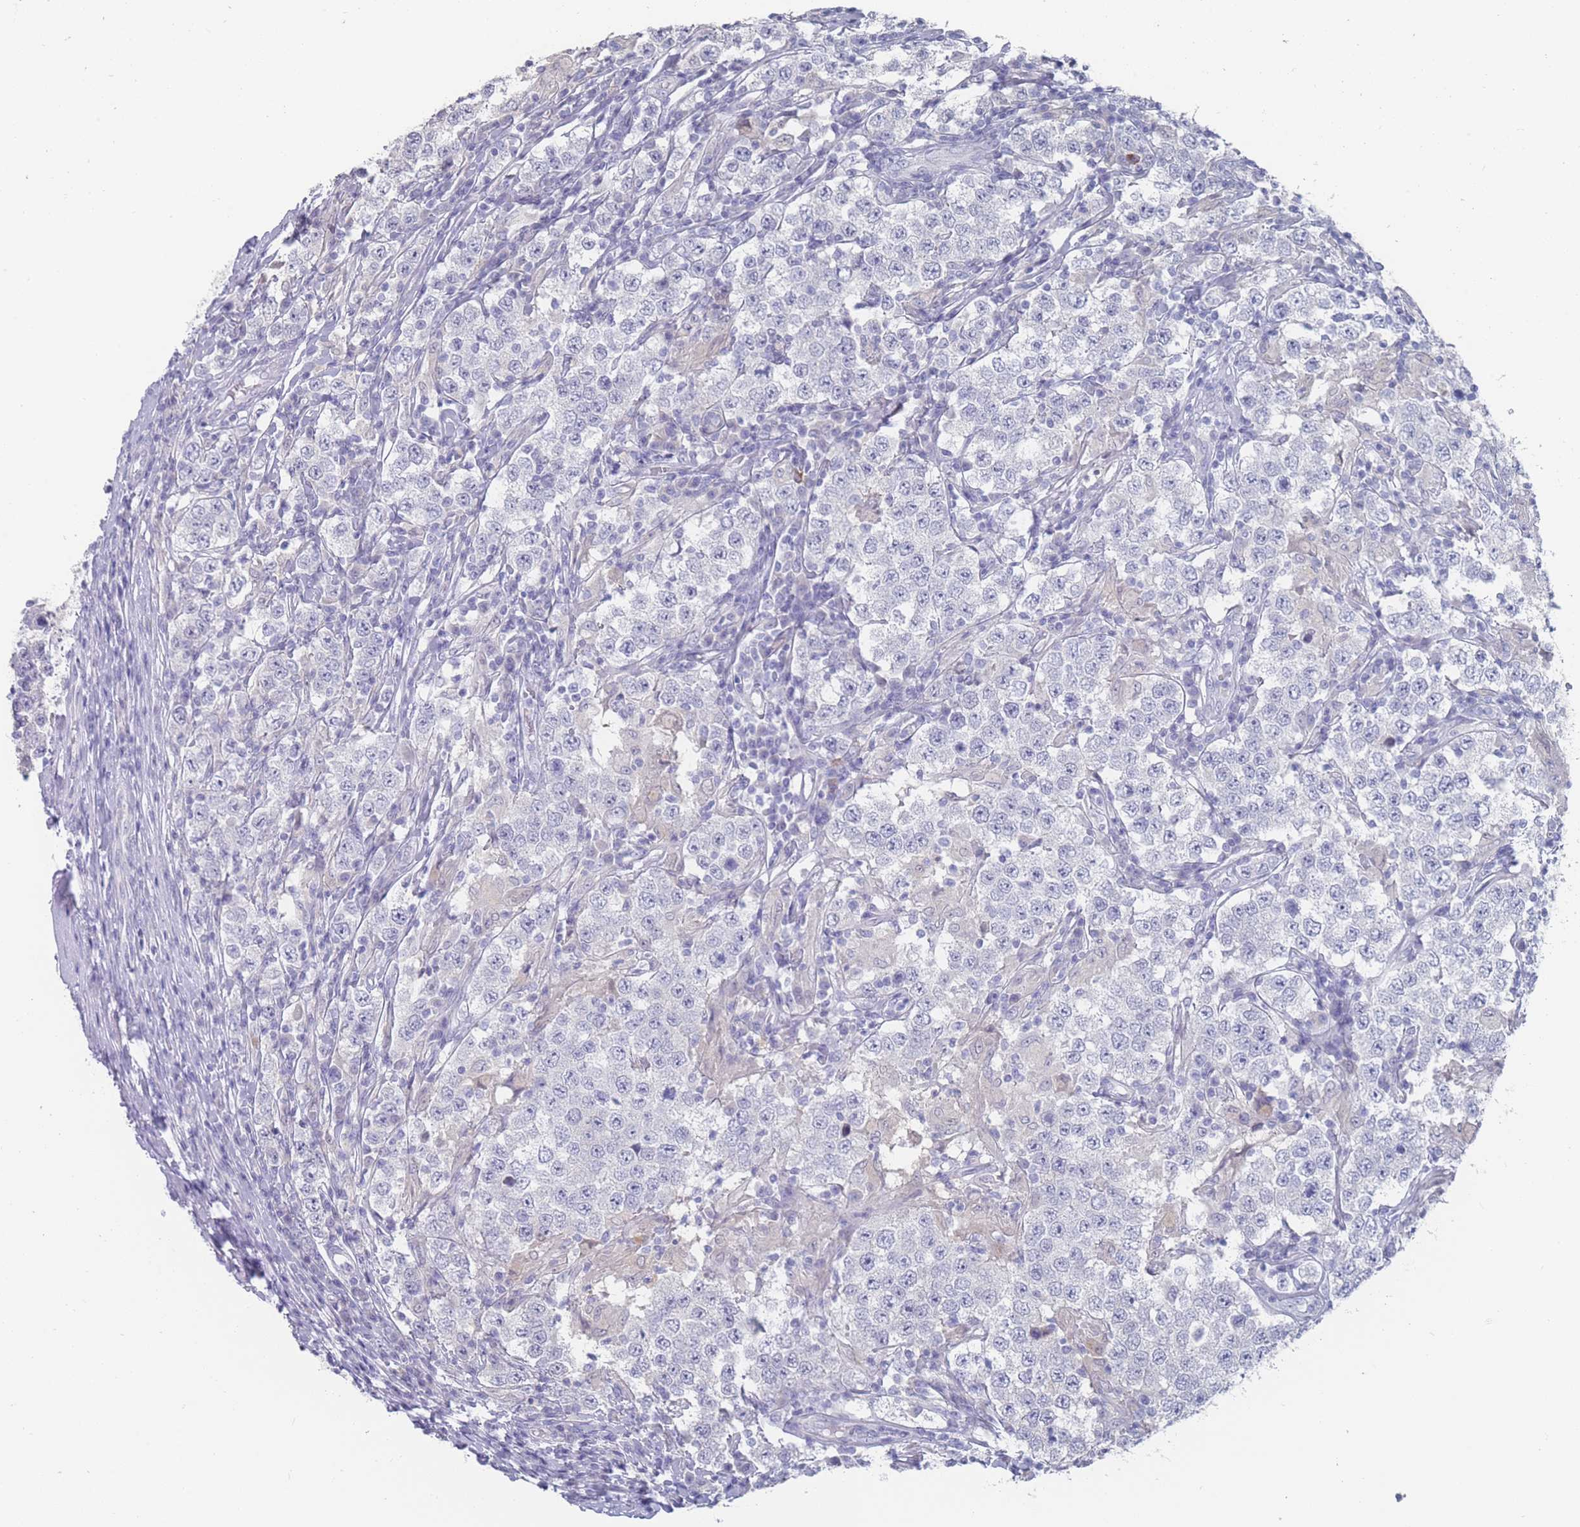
{"staining": {"intensity": "negative", "quantity": "none", "location": "none"}, "tissue": "testis cancer", "cell_type": "Tumor cells", "image_type": "cancer", "snomed": [{"axis": "morphology", "description": "Seminoma, NOS"}, {"axis": "morphology", "description": "Carcinoma, Embryonal, NOS"}, {"axis": "topography", "description": "Testis"}], "caption": "This image is of seminoma (testis) stained with IHC to label a protein in brown with the nuclei are counter-stained blue. There is no positivity in tumor cells.", "gene": "CYP51A1", "patient": {"sex": "male", "age": 41}}